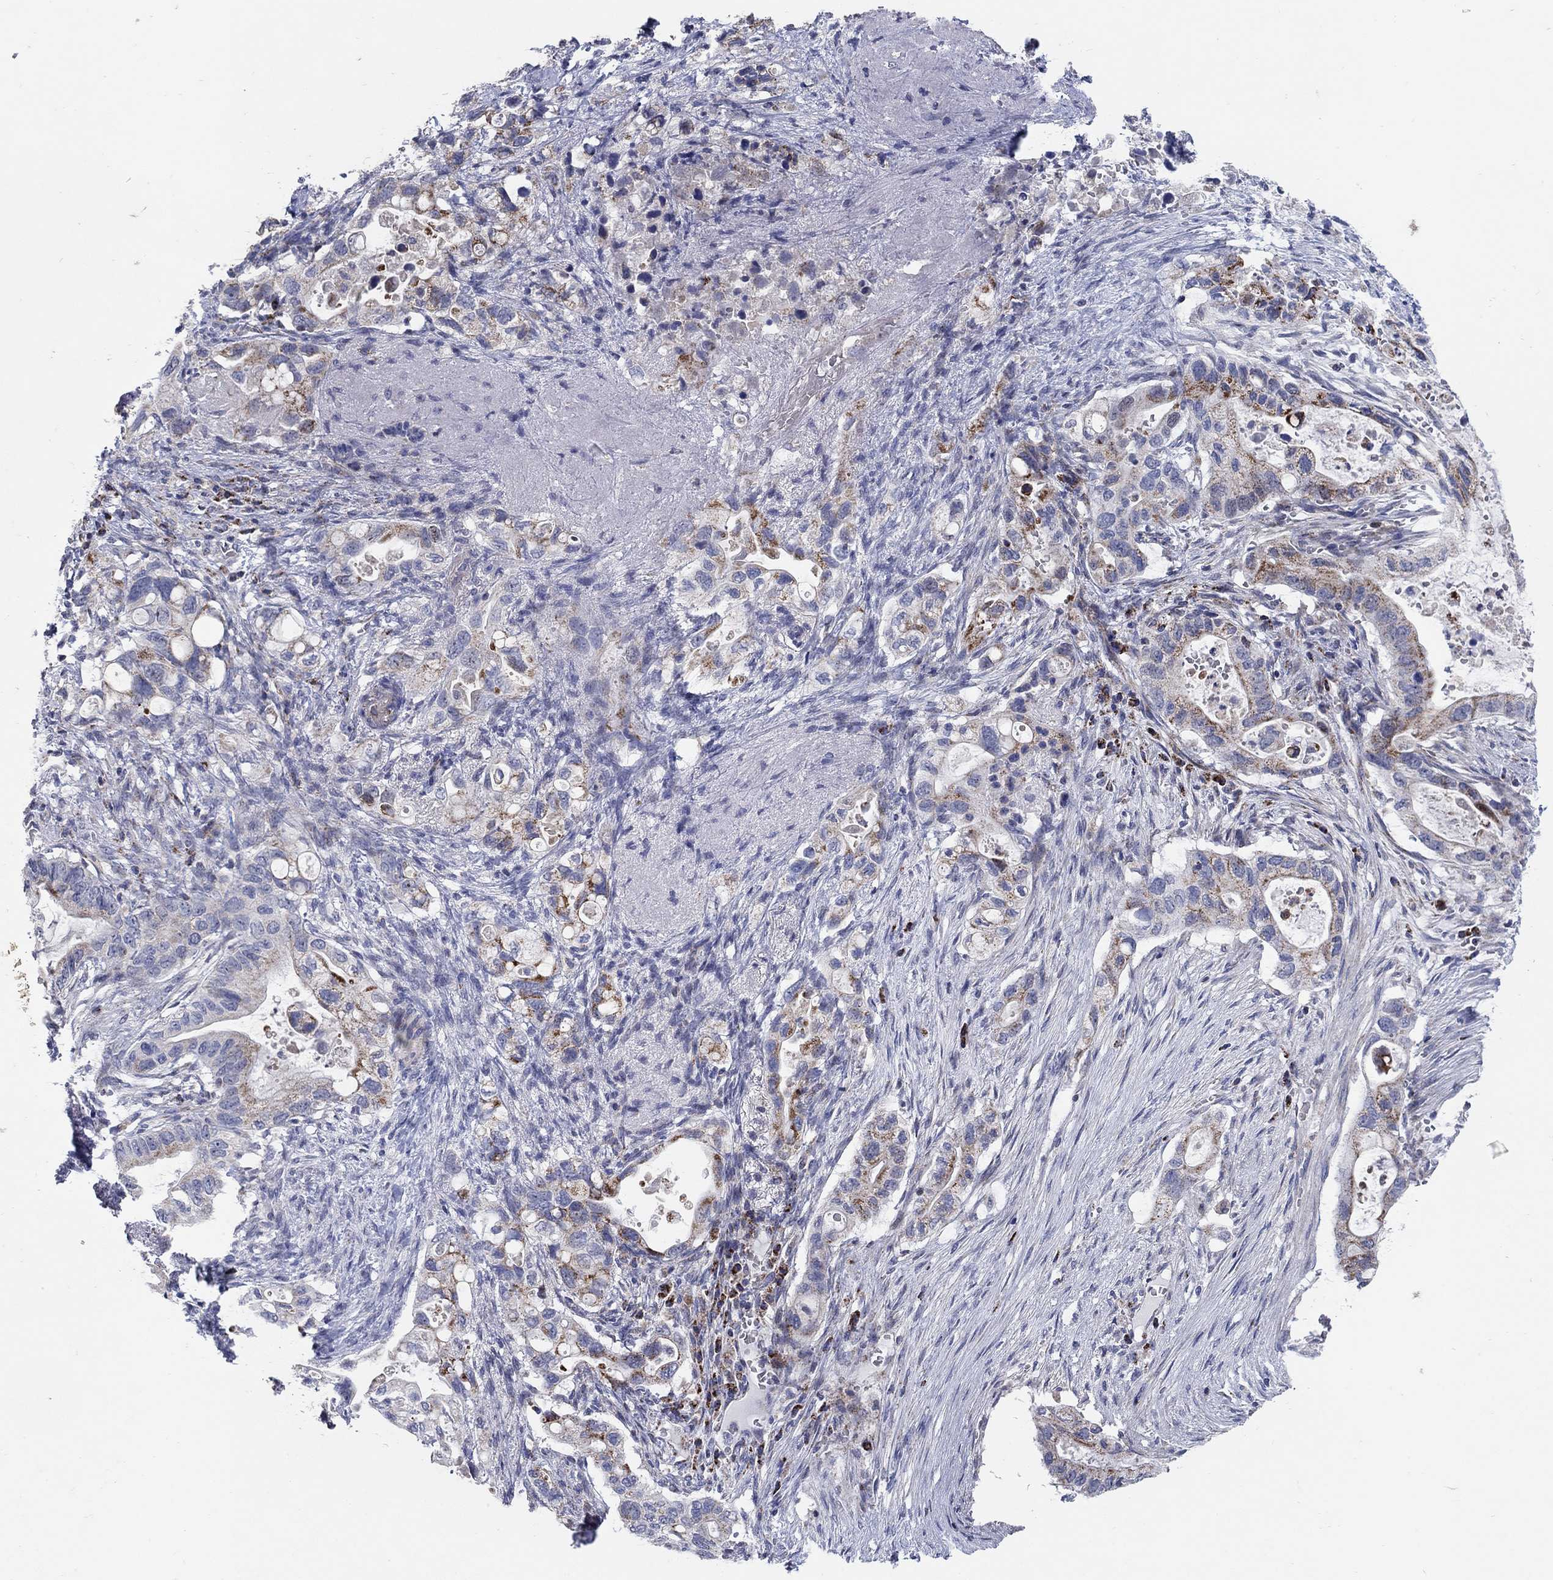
{"staining": {"intensity": "strong", "quantity": "<25%", "location": "cytoplasmic/membranous"}, "tissue": "pancreatic cancer", "cell_type": "Tumor cells", "image_type": "cancer", "snomed": [{"axis": "morphology", "description": "Adenocarcinoma, NOS"}, {"axis": "topography", "description": "Pancreas"}], "caption": "An image of human pancreatic cancer stained for a protein demonstrates strong cytoplasmic/membranous brown staining in tumor cells.", "gene": "HMX2", "patient": {"sex": "female", "age": 72}}